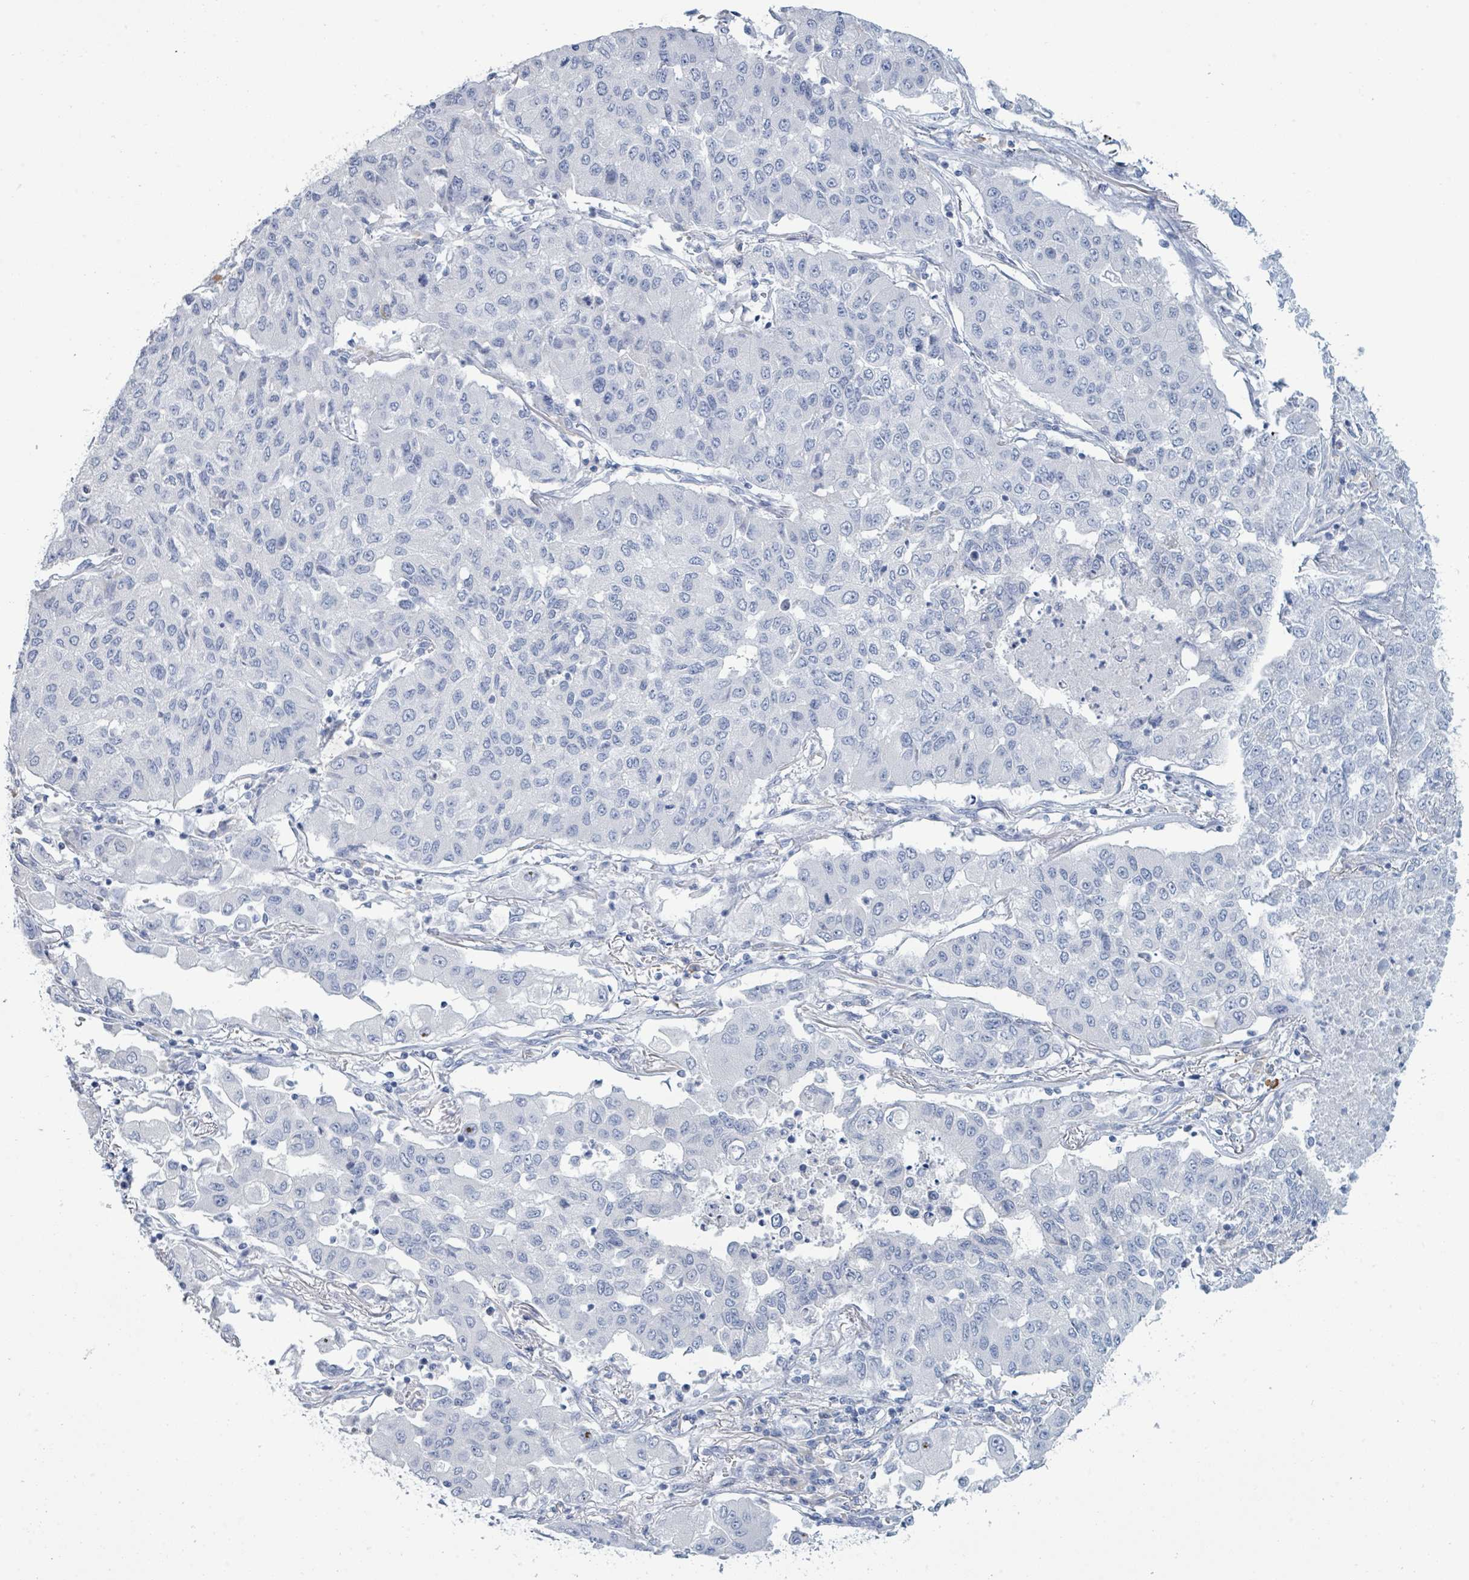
{"staining": {"intensity": "negative", "quantity": "none", "location": "none"}, "tissue": "lung cancer", "cell_type": "Tumor cells", "image_type": "cancer", "snomed": [{"axis": "morphology", "description": "Squamous cell carcinoma, NOS"}, {"axis": "topography", "description": "Lung"}], "caption": "A high-resolution photomicrograph shows IHC staining of lung cancer (squamous cell carcinoma), which displays no significant positivity in tumor cells. (IHC, brightfield microscopy, high magnification).", "gene": "PGA3", "patient": {"sex": "male", "age": 74}}